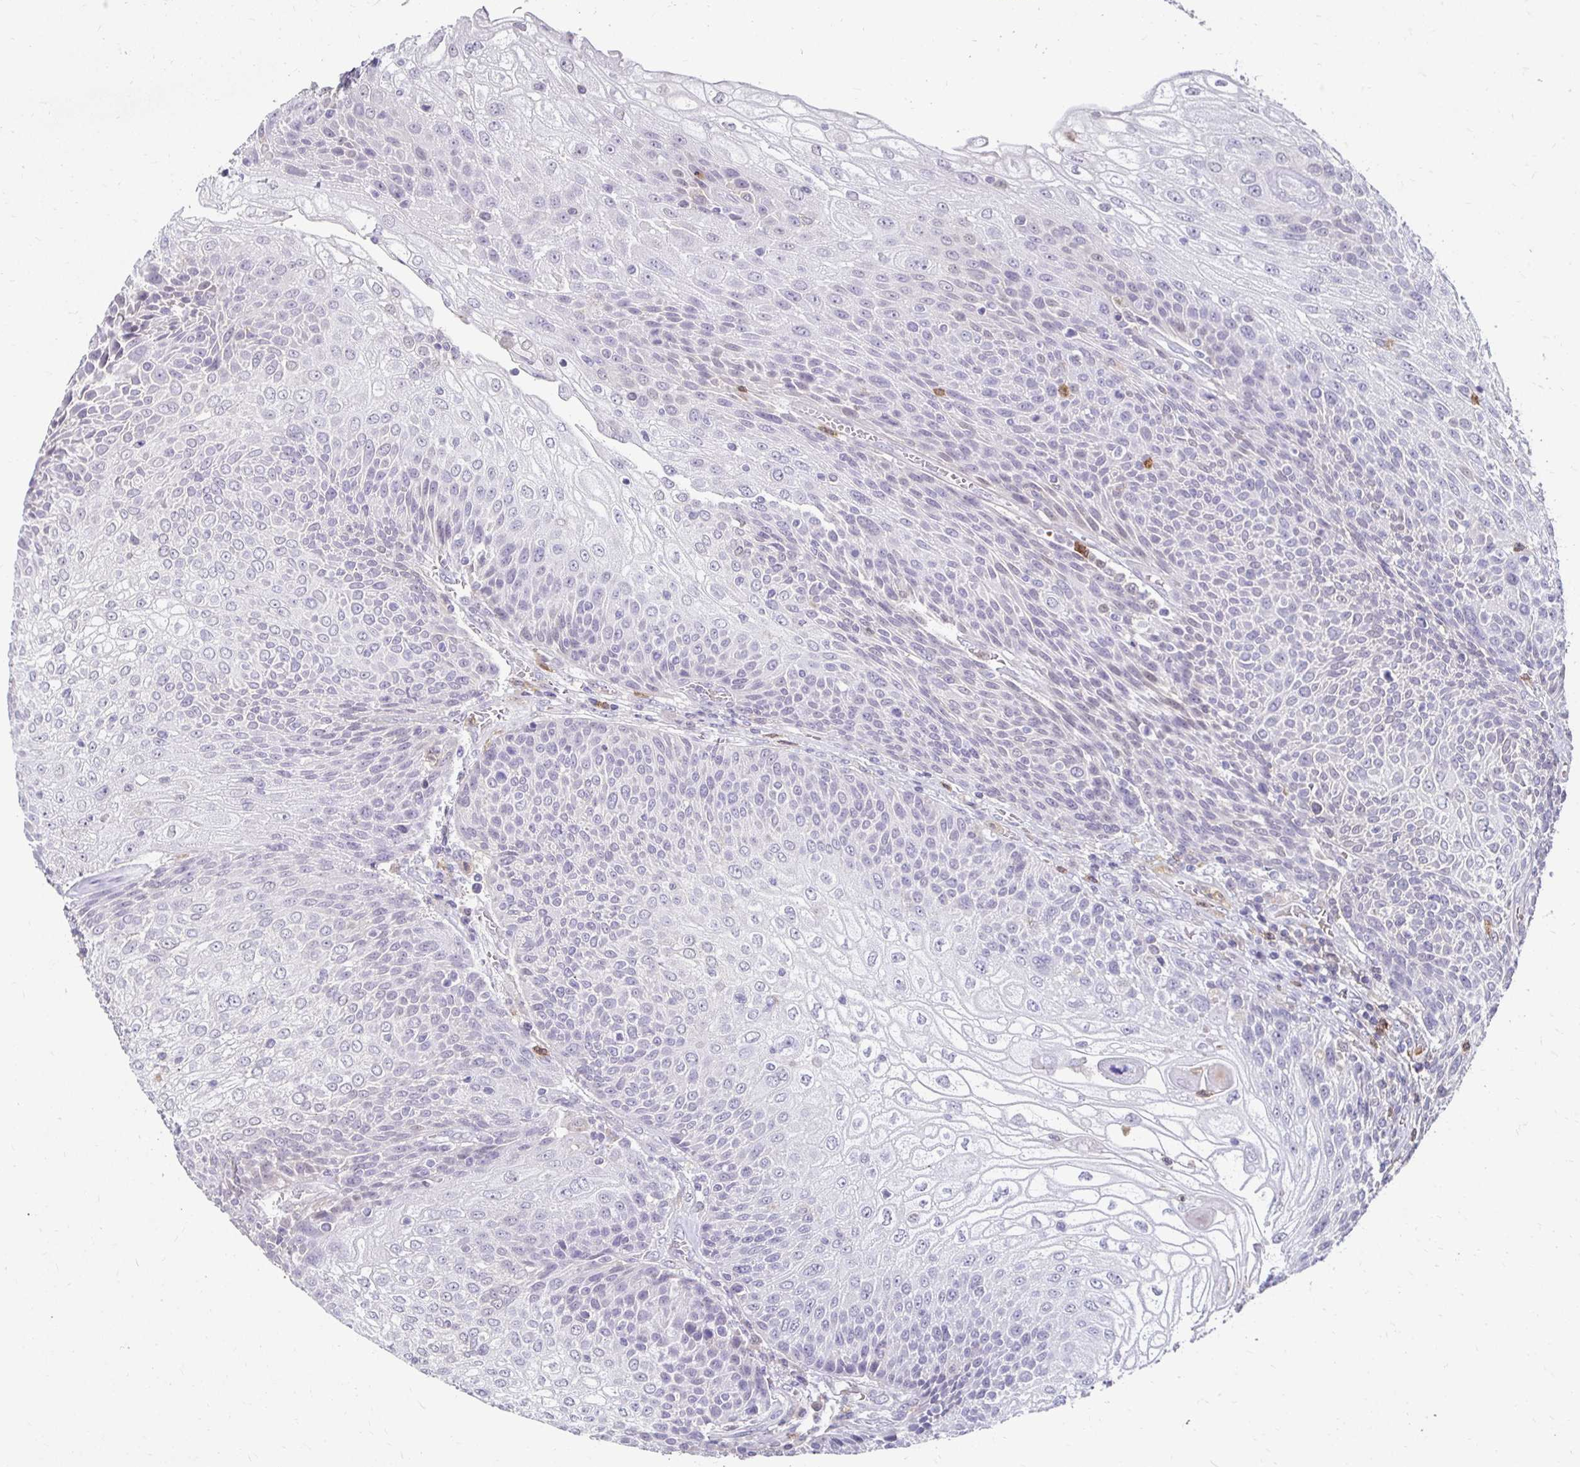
{"staining": {"intensity": "negative", "quantity": "none", "location": "none"}, "tissue": "urothelial cancer", "cell_type": "Tumor cells", "image_type": "cancer", "snomed": [{"axis": "morphology", "description": "Urothelial carcinoma, High grade"}, {"axis": "topography", "description": "Urinary bladder"}], "caption": "Immunohistochemistry of human urothelial cancer displays no expression in tumor cells. (DAB (3,3'-diaminobenzidine) immunohistochemistry (IHC) visualized using brightfield microscopy, high magnification).", "gene": "GK2", "patient": {"sex": "female", "age": 70}}